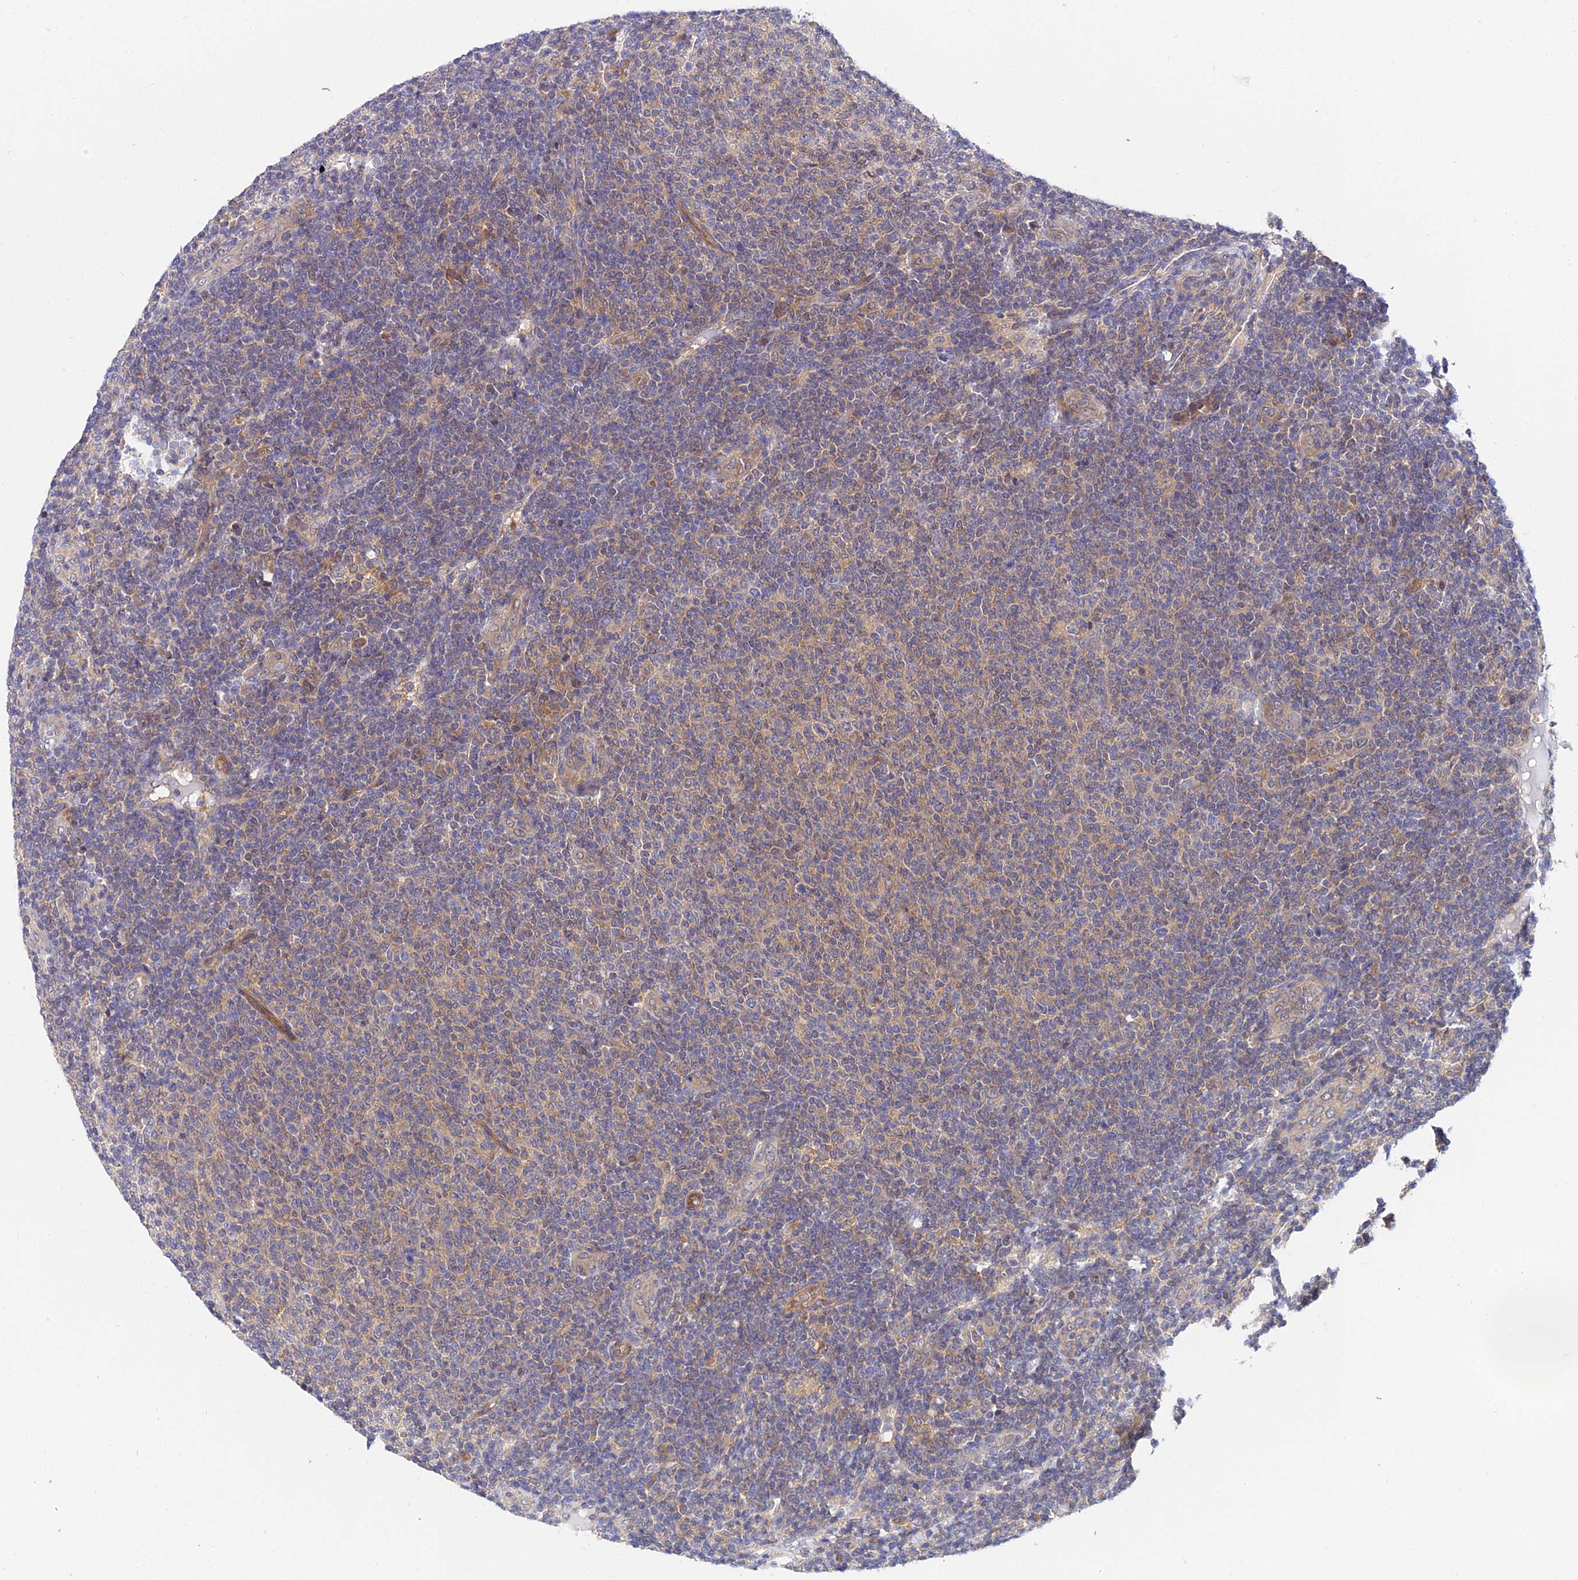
{"staining": {"intensity": "weak", "quantity": "25%-75%", "location": "cytoplasmic/membranous"}, "tissue": "lymphoma", "cell_type": "Tumor cells", "image_type": "cancer", "snomed": [{"axis": "morphology", "description": "Malignant lymphoma, non-Hodgkin's type, Low grade"}, {"axis": "topography", "description": "Lymph node"}], "caption": "Tumor cells show weak cytoplasmic/membranous expression in about 25%-75% of cells in lymphoma. The protein is shown in brown color, while the nuclei are stained blue.", "gene": "PPP2R2C", "patient": {"sex": "male", "age": 66}}